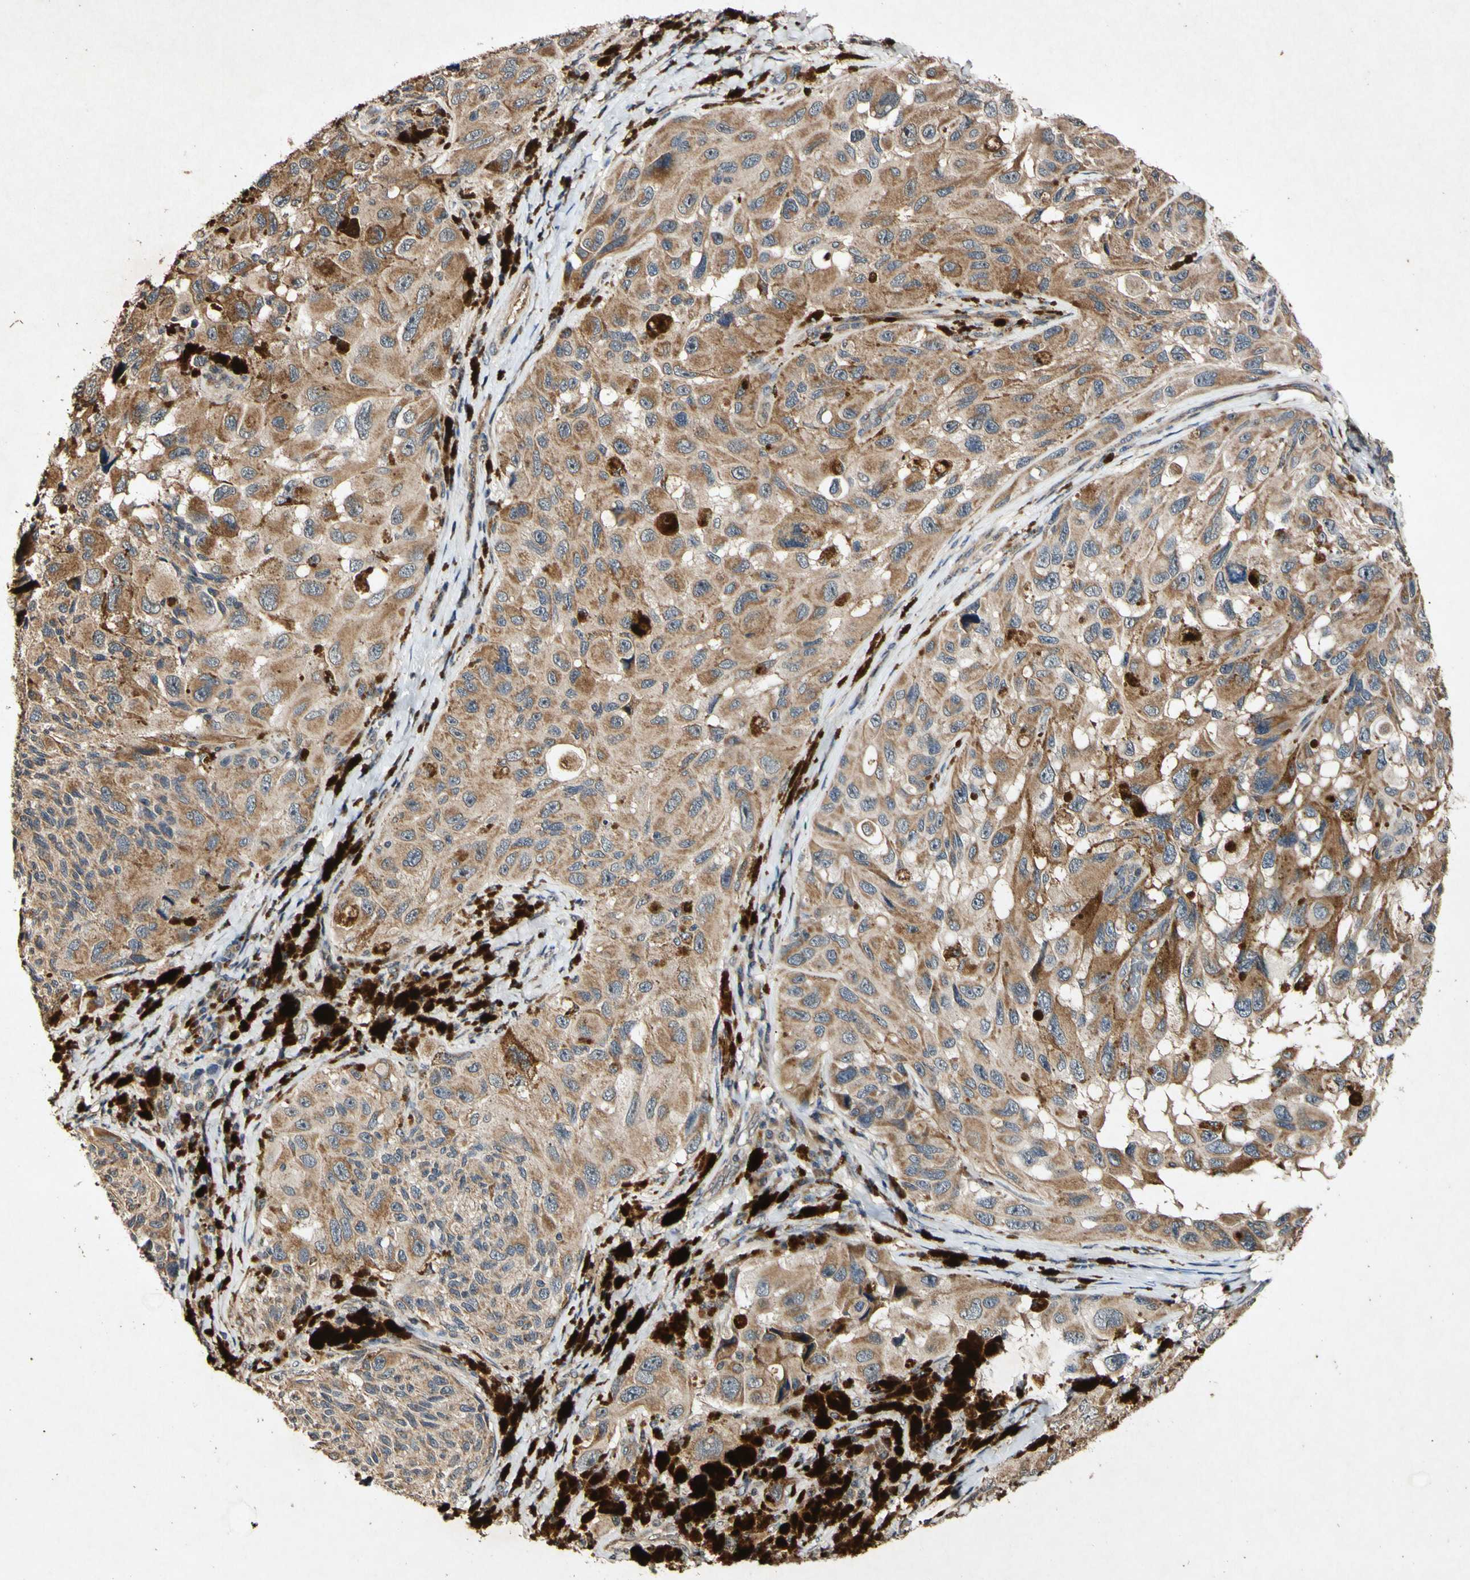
{"staining": {"intensity": "moderate", "quantity": ">75%", "location": "cytoplasmic/membranous"}, "tissue": "melanoma", "cell_type": "Tumor cells", "image_type": "cancer", "snomed": [{"axis": "morphology", "description": "Malignant melanoma, NOS"}, {"axis": "topography", "description": "Skin"}], "caption": "Immunohistochemical staining of malignant melanoma demonstrates medium levels of moderate cytoplasmic/membranous protein expression in approximately >75% of tumor cells.", "gene": "PLAT", "patient": {"sex": "female", "age": 73}}